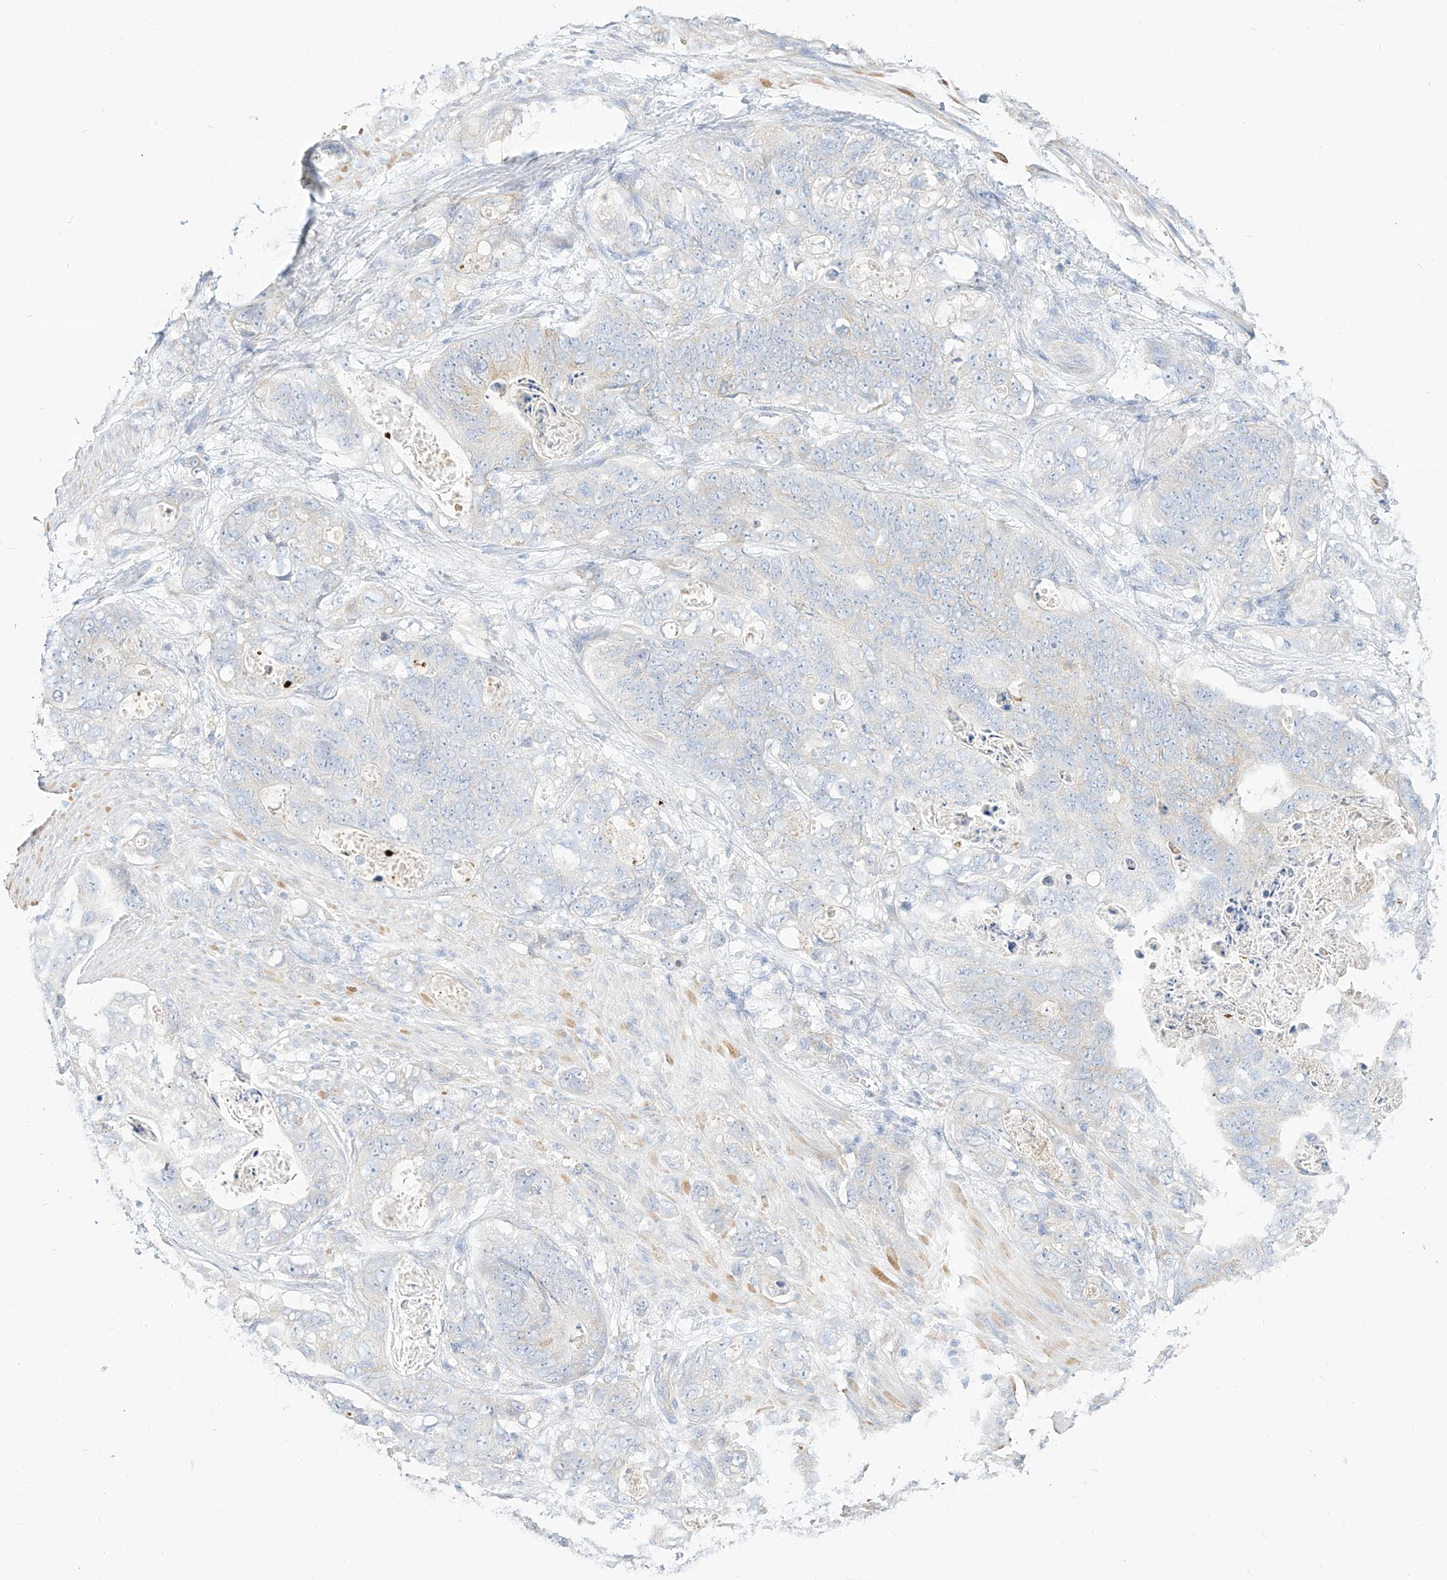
{"staining": {"intensity": "negative", "quantity": "none", "location": "none"}, "tissue": "stomach cancer", "cell_type": "Tumor cells", "image_type": "cancer", "snomed": [{"axis": "morphology", "description": "Normal tissue, NOS"}, {"axis": "morphology", "description": "Adenocarcinoma, NOS"}, {"axis": "topography", "description": "Stomach"}], "caption": "DAB (3,3'-diaminobenzidine) immunohistochemical staining of stomach cancer (adenocarcinoma) shows no significant positivity in tumor cells.", "gene": "RASA2", "patient": {"sex": "female", "age": 89}}